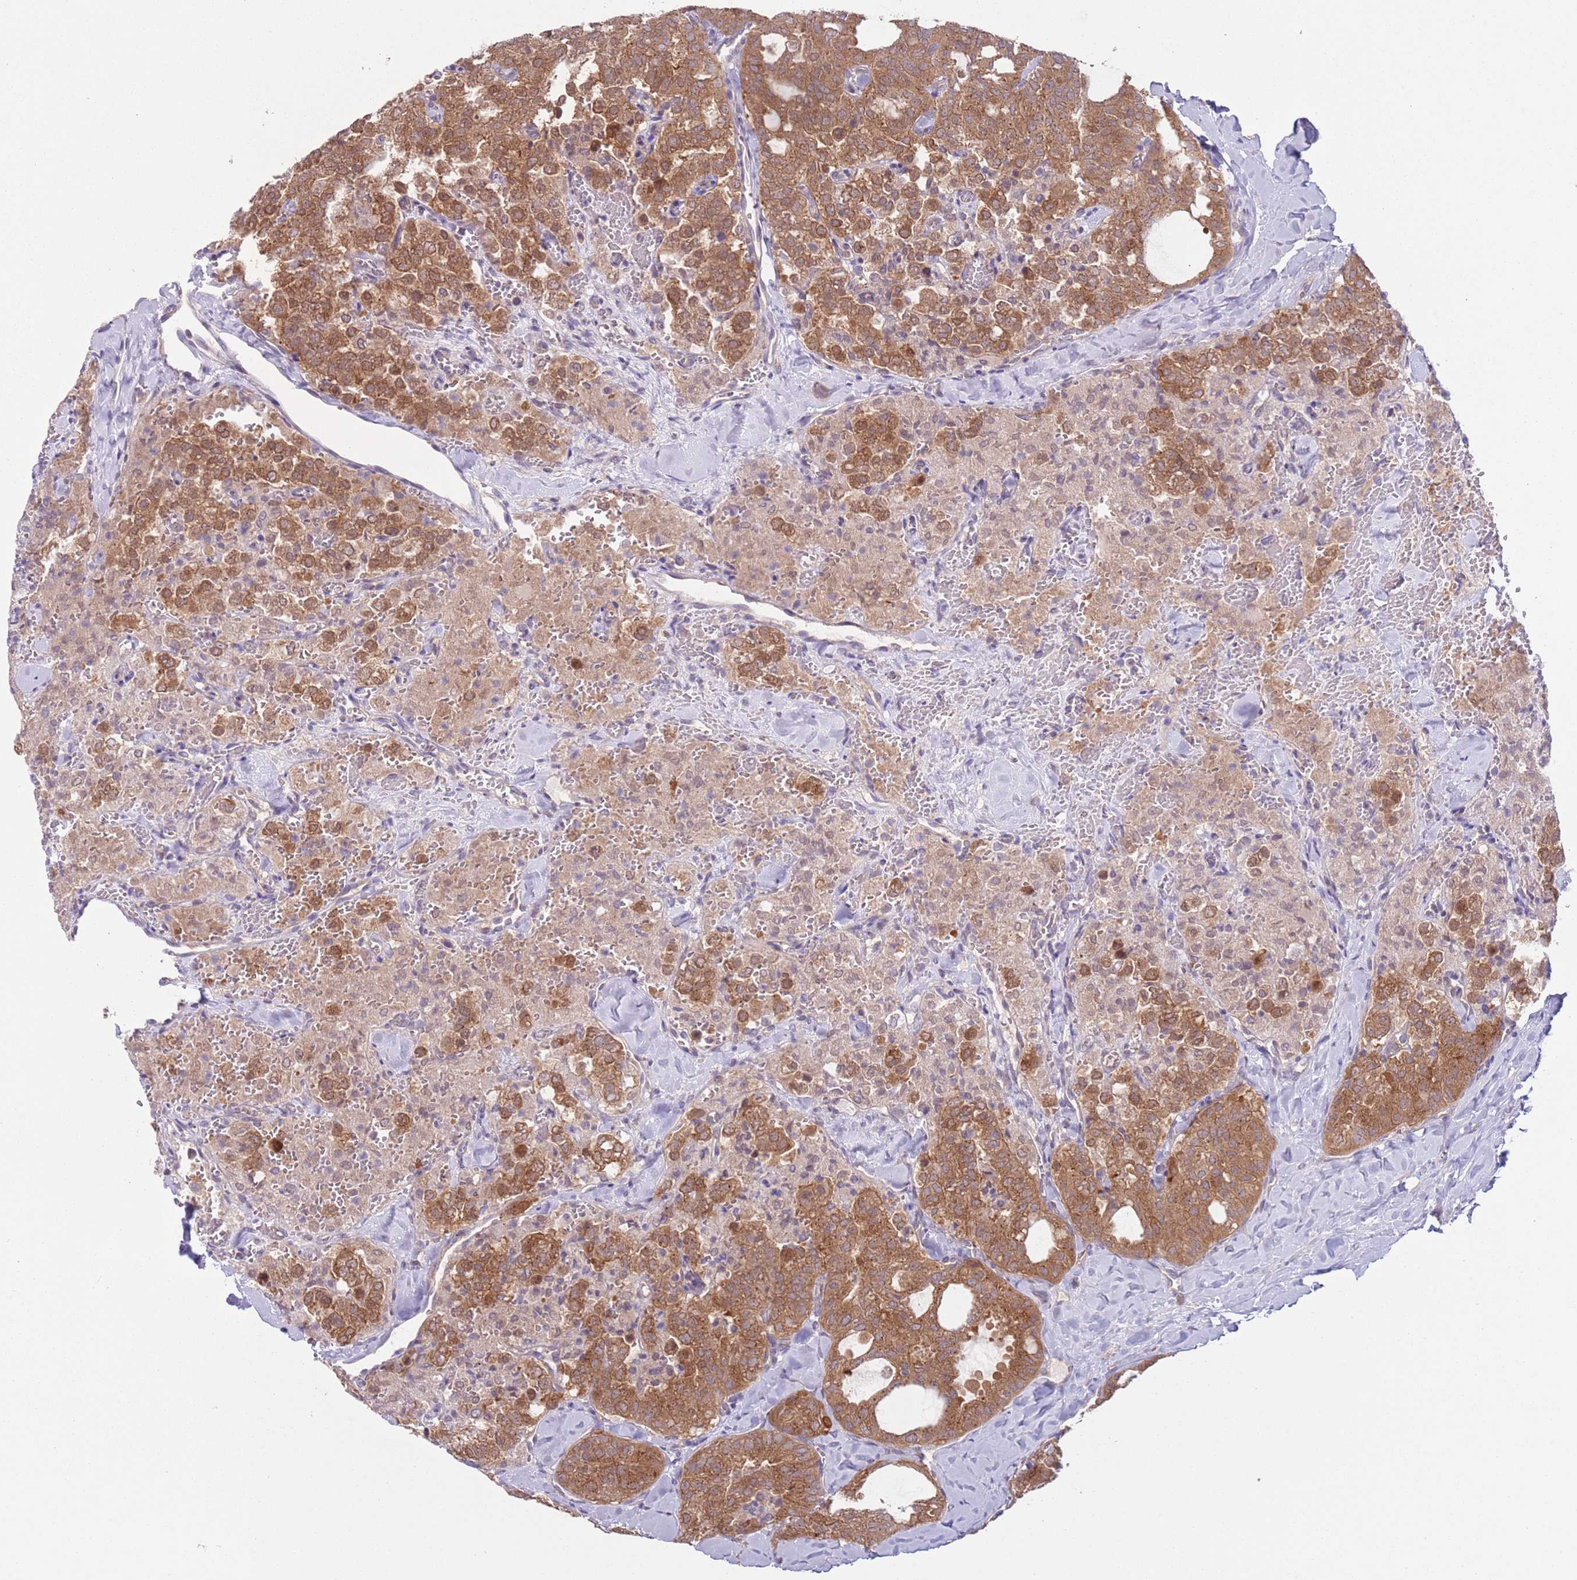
{"staining": {"intensity": "moderate", "quantity": ">75%", "location": "cytoplasmic/membranous"}, "tissue": "thyroid cancer", "cell_type": "Tumor cells", "image_type": "cancer", "snomed": [{"axis": "morphology", "description": "Follicular adenoma carcinoma, NOS"}, {"axis": "topography", "description": "Thyroid gland"}], "caption": "Immunohistochemistry (IHC) histopathology image of neoplastic tissue: thyroid follicular adenoma carcinoma stained using immunohistochemistry (IHC) exhibits medium levels of moderate protein expression localized specifically in the cytoplasmic/membranous of tumor cells, appearing as a cytoplasmic/membranous brown color.", "gene": "COPE", "patient": {"sex": "male", "age": 75}}